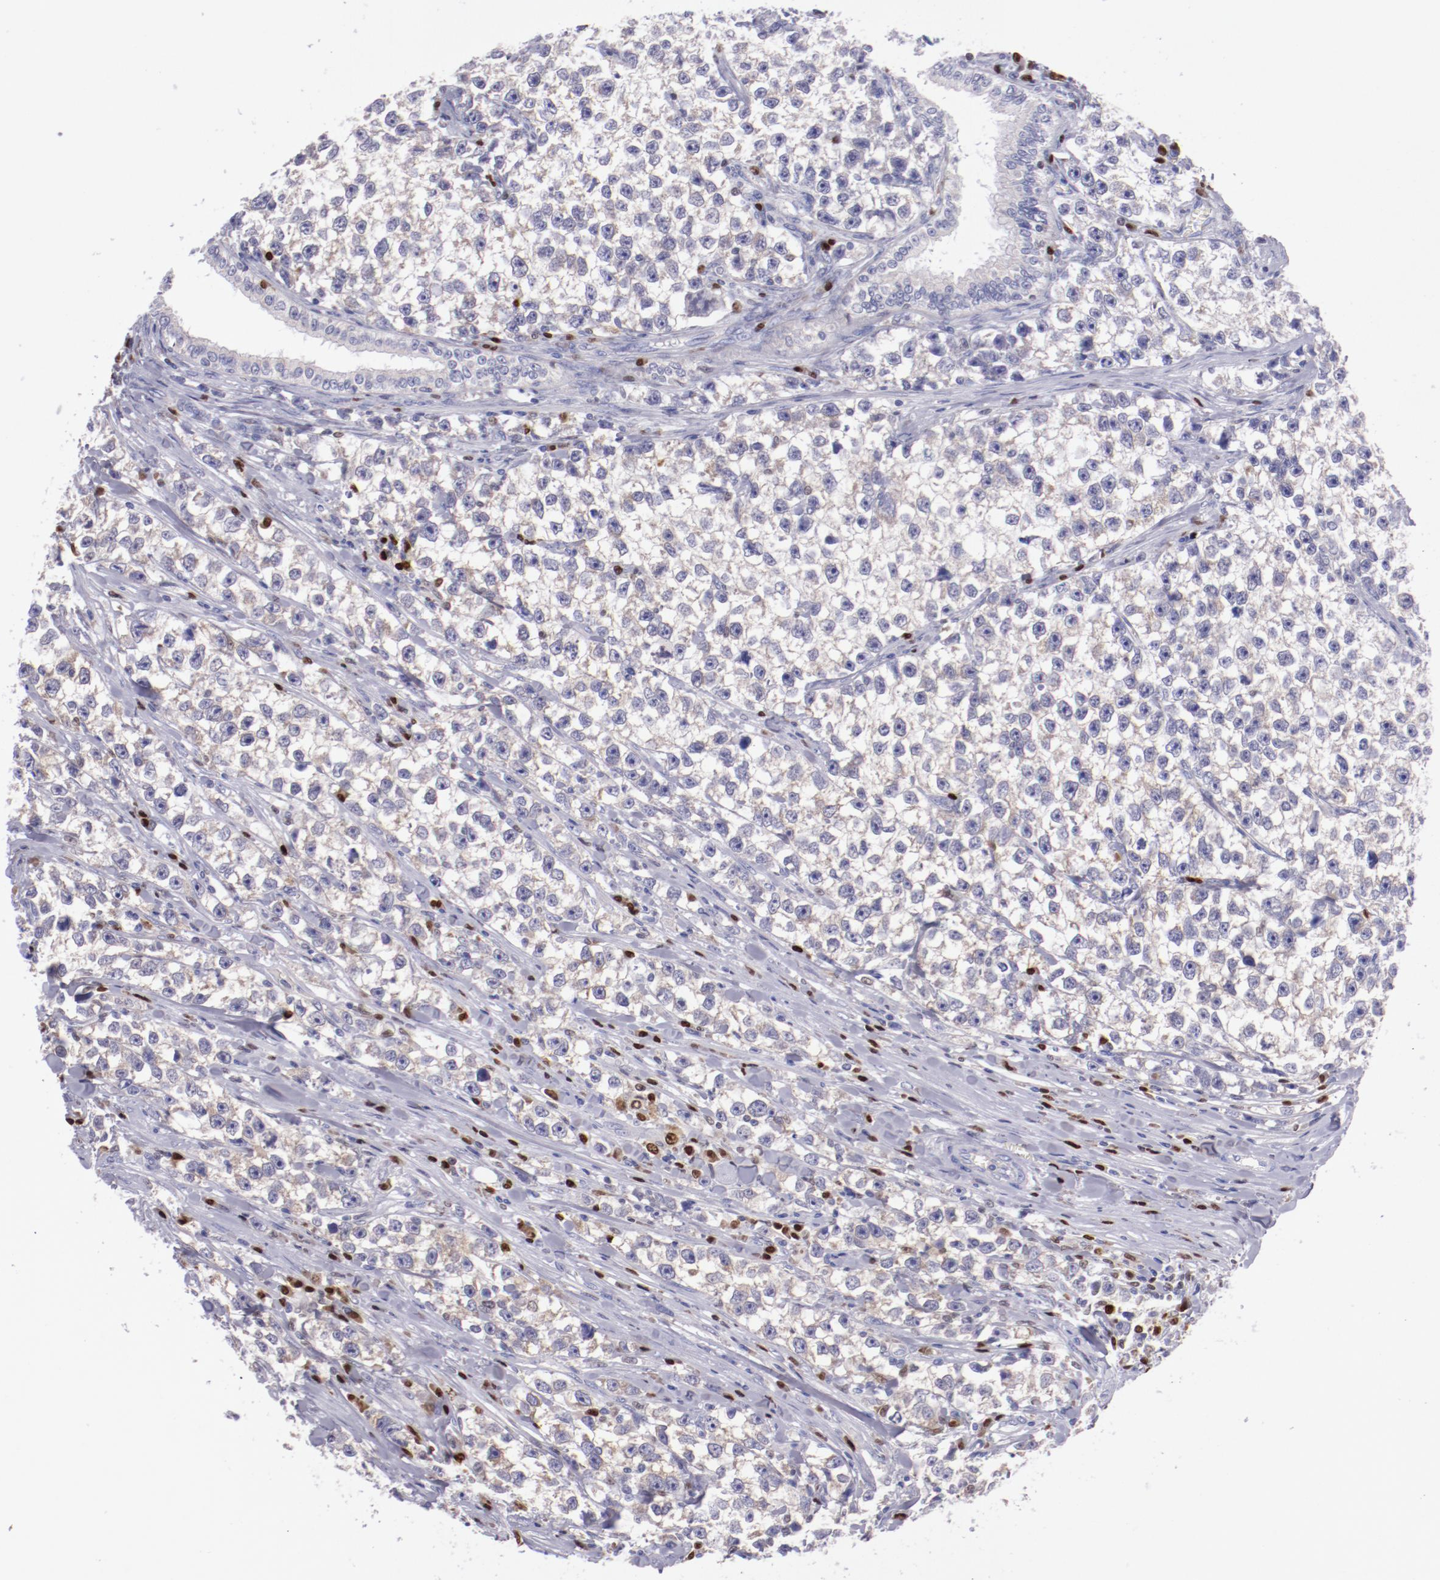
{"staining": {"intensity": "weak", "quantity": "<25%", "location": "cytoplasmic/membranous"}, "tissue": "testis cancer", "cell_type": "Tumor cells", "image_type": "cancer", "snomed": [{"axis": "morphology", "description": "Seminoma, NOS"}, {"axis": "morphology", "description": "Carcinoma, Embryonal, NOS"}, {"axis": "topography", "description": "Testis"}], "caption": "Immunohistochemistry of seminoma (testis) reveals no staining in tumor cells.", "gene": "IRF8", "patient": {"sex": "male", "age": 30}}